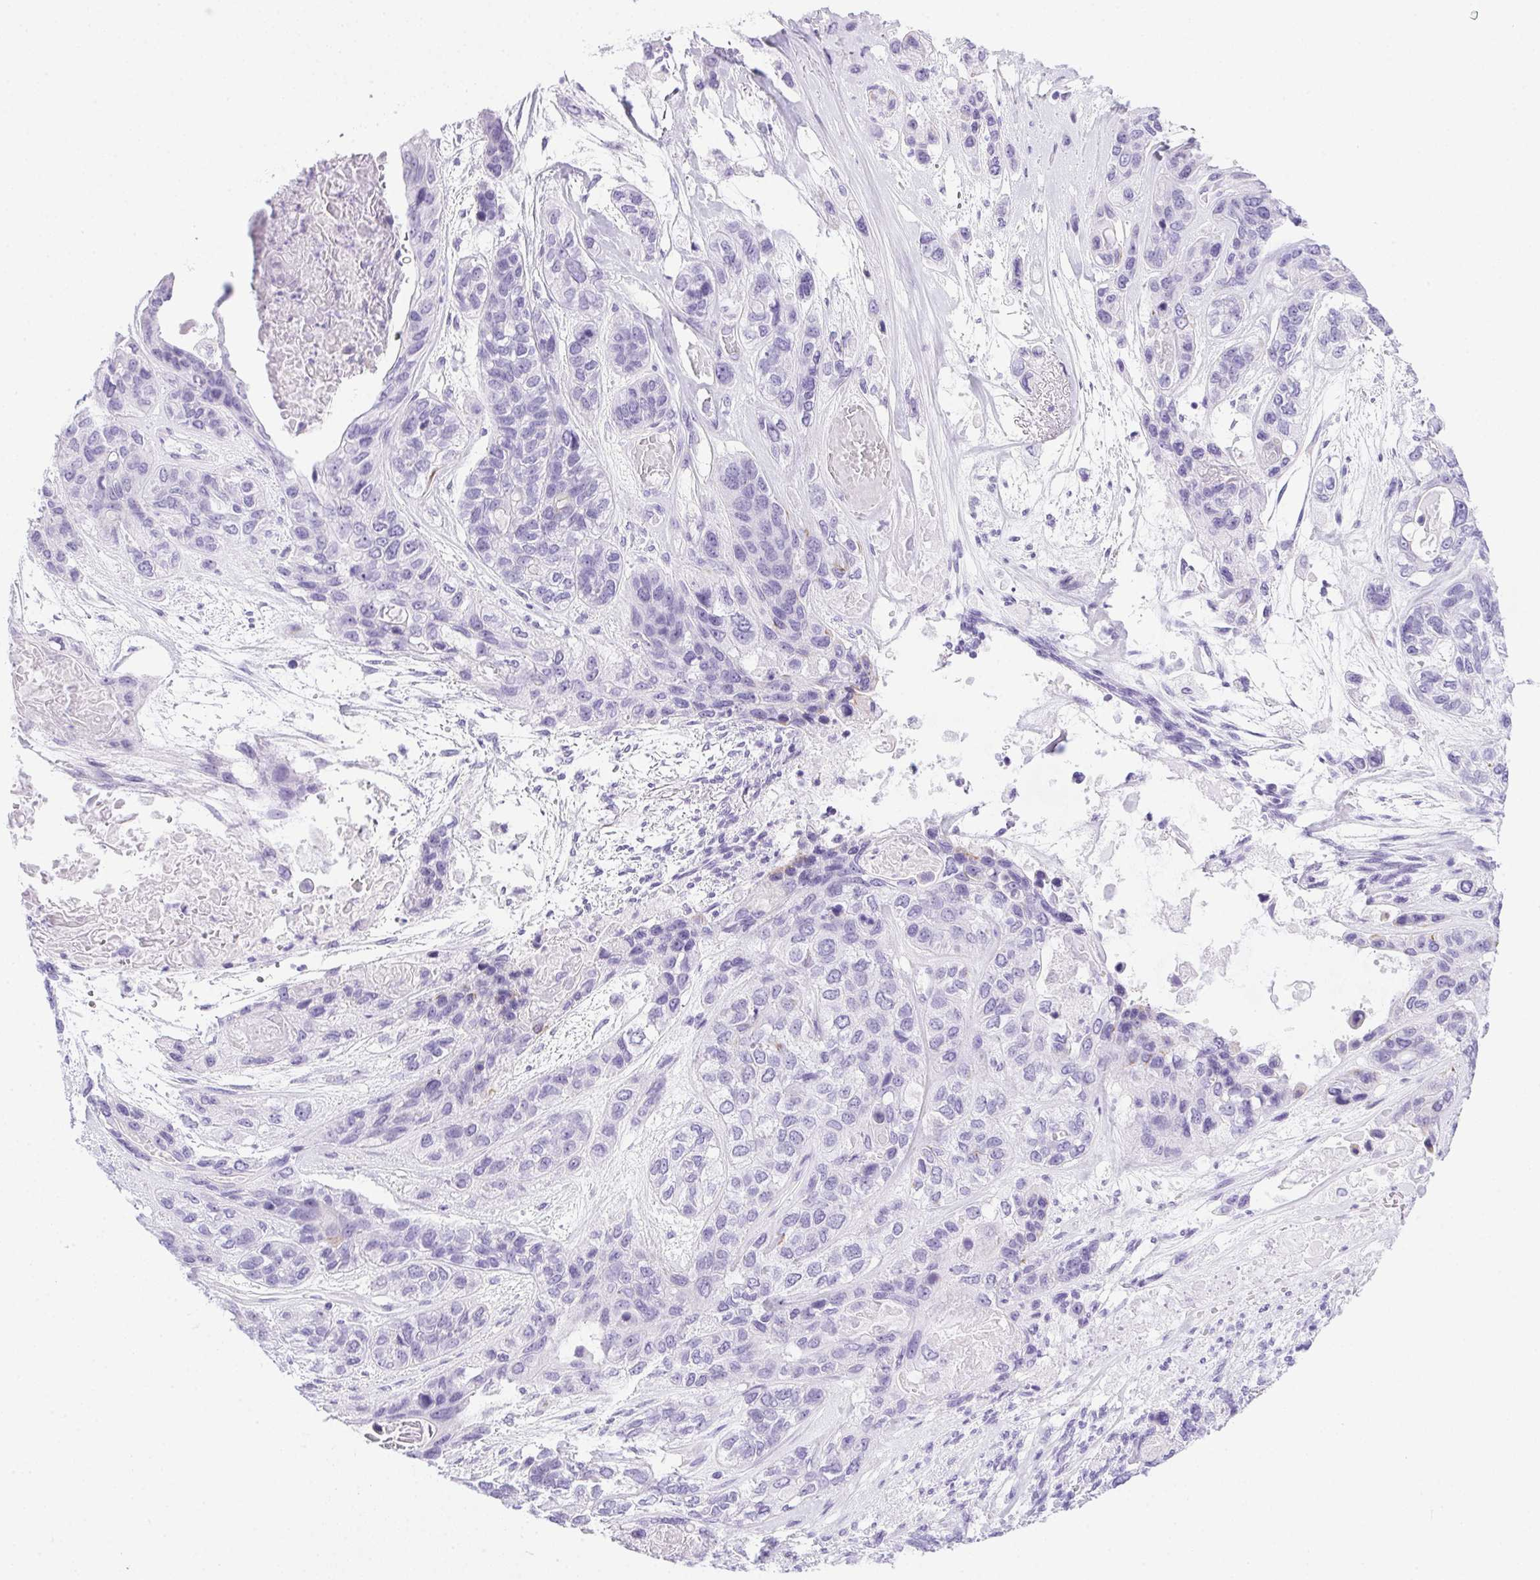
{"staining": {"intensity": "negative", "quantity": "none", "location": "none"}, "tissue": "lung cancer", "cell_type": "Tumor cells", "image_type": "cancer", "snomed": [{"axis": "morphology", "description": "Squamous cell carcinoma, NOS"}, {"axis": "topography", "description": "Lung"}], "caption": "The photomicrograph reveals no significant staining in tumor cells of squamous cell carcinoma (lung).", "gene": "SPACA5B", "patient": {"sex": "female", "age": 70}}